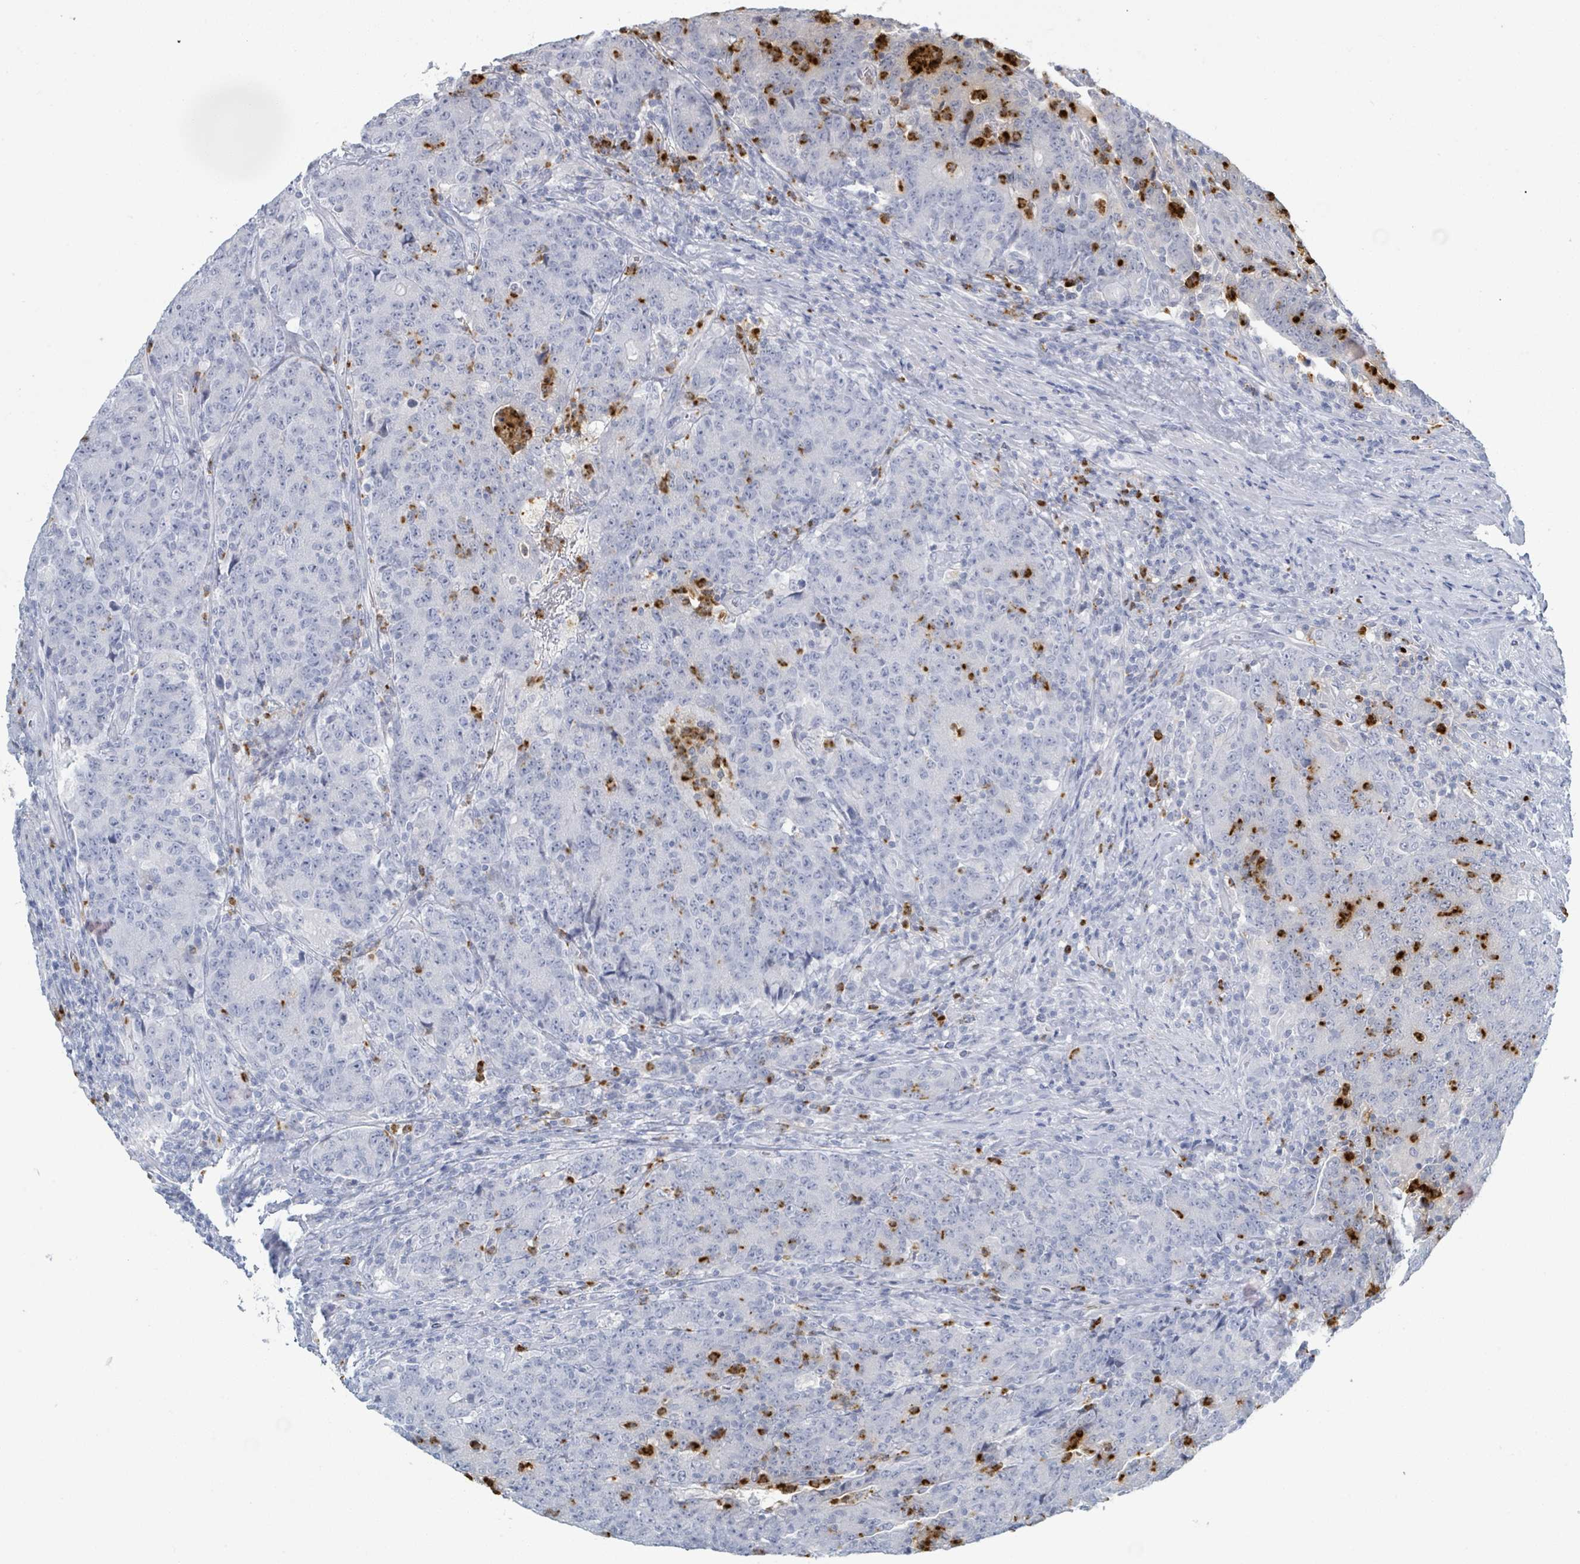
{"staining": {"intensity": "negative", "quantity": "none", "location": "none"}, "tissue": "colorectal cancer", "cell_type": "Tumor cells", "image_type": "cancer", "snomed": [{"axis": "morphology", "description": "Adenocarcinoma, NOS"}, {"axis": "topography", "description": "Colon"}], "caption": "Immunohistochemistry (IHC) image of neoplastic tissue: human adenocarcinoma (colorectal) stained with DAB demonstrates no significant protein expression in tumor cells.", "gene": "DEFA4", "patient": {"sex": "female", "age": 75}}